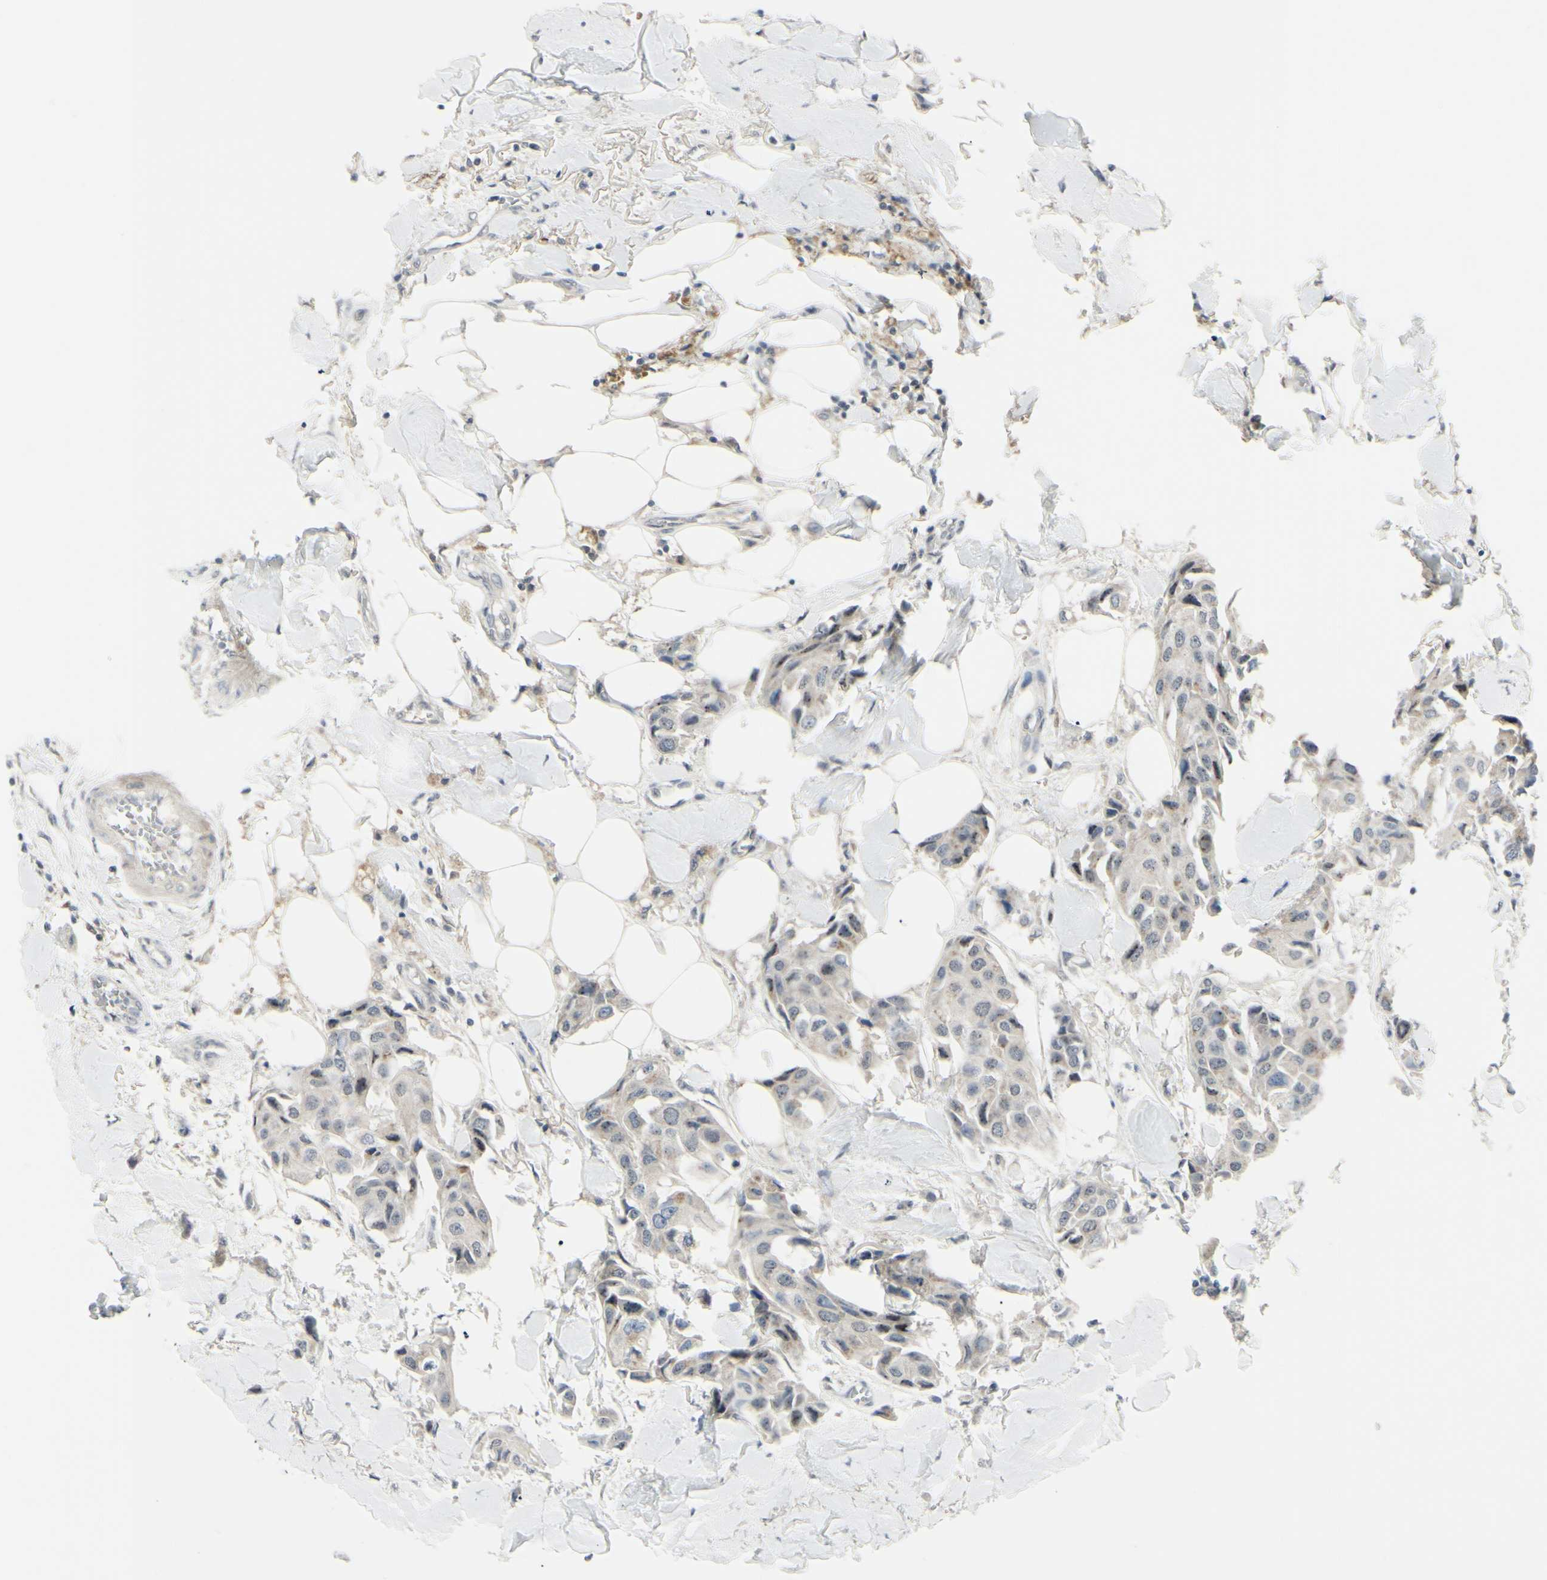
{"staining": {"intensity": "weak", "quantity": "<25%", "location": "cytoplasmic/membranous"}, "tissue": "breast cancer", "cell_type": "Tumor cells", "image_type": "cancer", "snomed": [{"axis": "morphology", "description": "Duct carcinoma"}, {"axis": "topography", "description": "Breast"}], "caption": "This micrograph is of breast infiltrating ductal carcinoma stained with immunohistochemistry (IHC) to label a protein in brown with the nuclei are counter-stained blue. There is no positivity in tumor cells.", "gene": "ETNK1", "patient": {"sex": "female", "age": 80}}